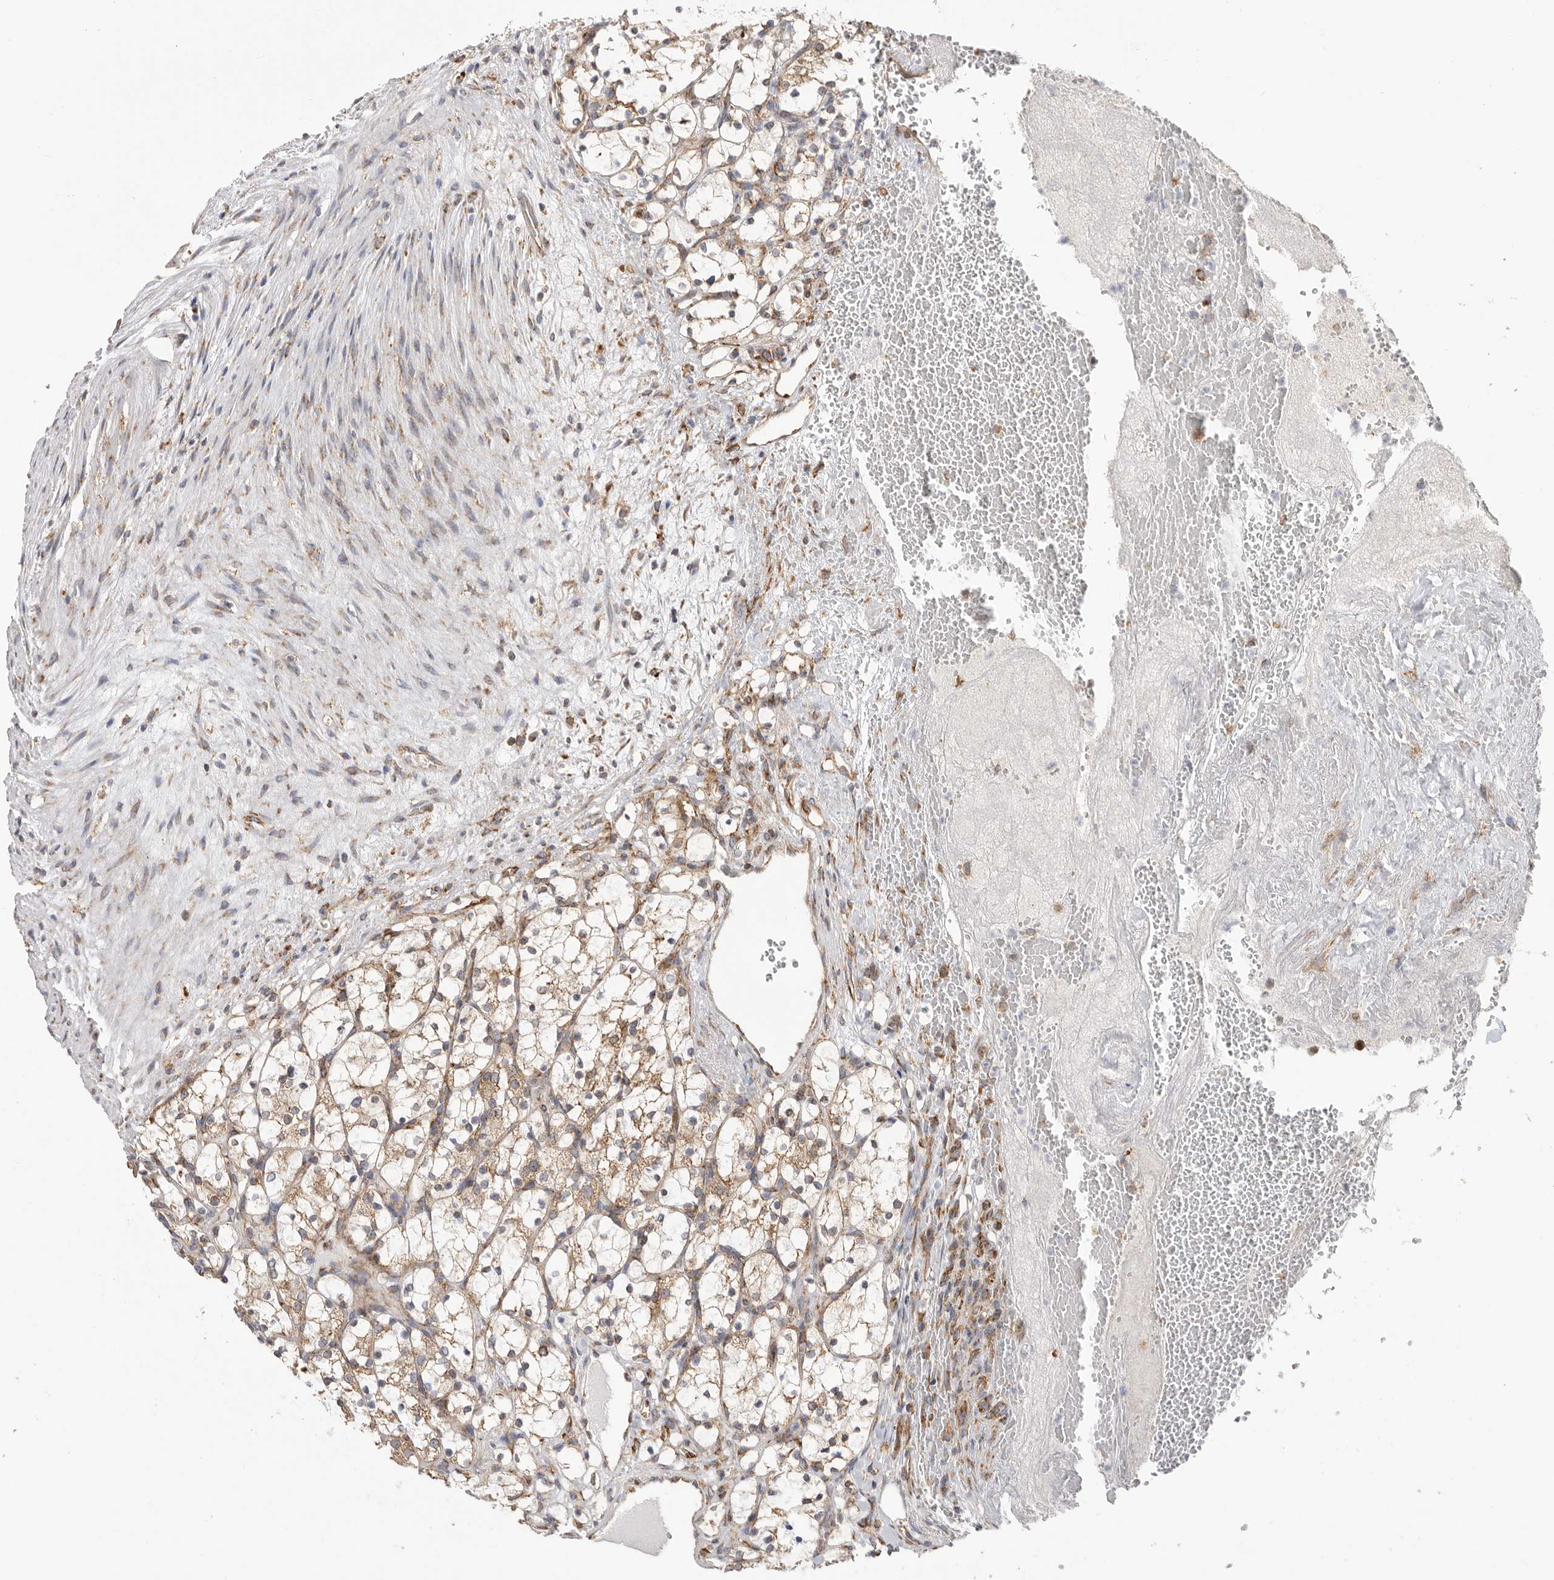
{"staining": {"intensity": "weak", "quantity": "25%-75%", "location": "cytoplasmic/membranous"}, "tissue": "renal cancer", "cell_type": "Tumor cells", "image_type": "cancer", "snomed": [{"axis": "morphology", "description": "Adenocarcinoma, NOS"}, {"axis": "topography", "description": "Kidney"}], "caption": "Tumor cells show low levels of weak cytoplasmic/membranous staining in about 25%-75% of cells in human renal cancer (adenocarcinoma).", "gene": "SERBP1", "patient": {"sex": "female", "age": 69}}